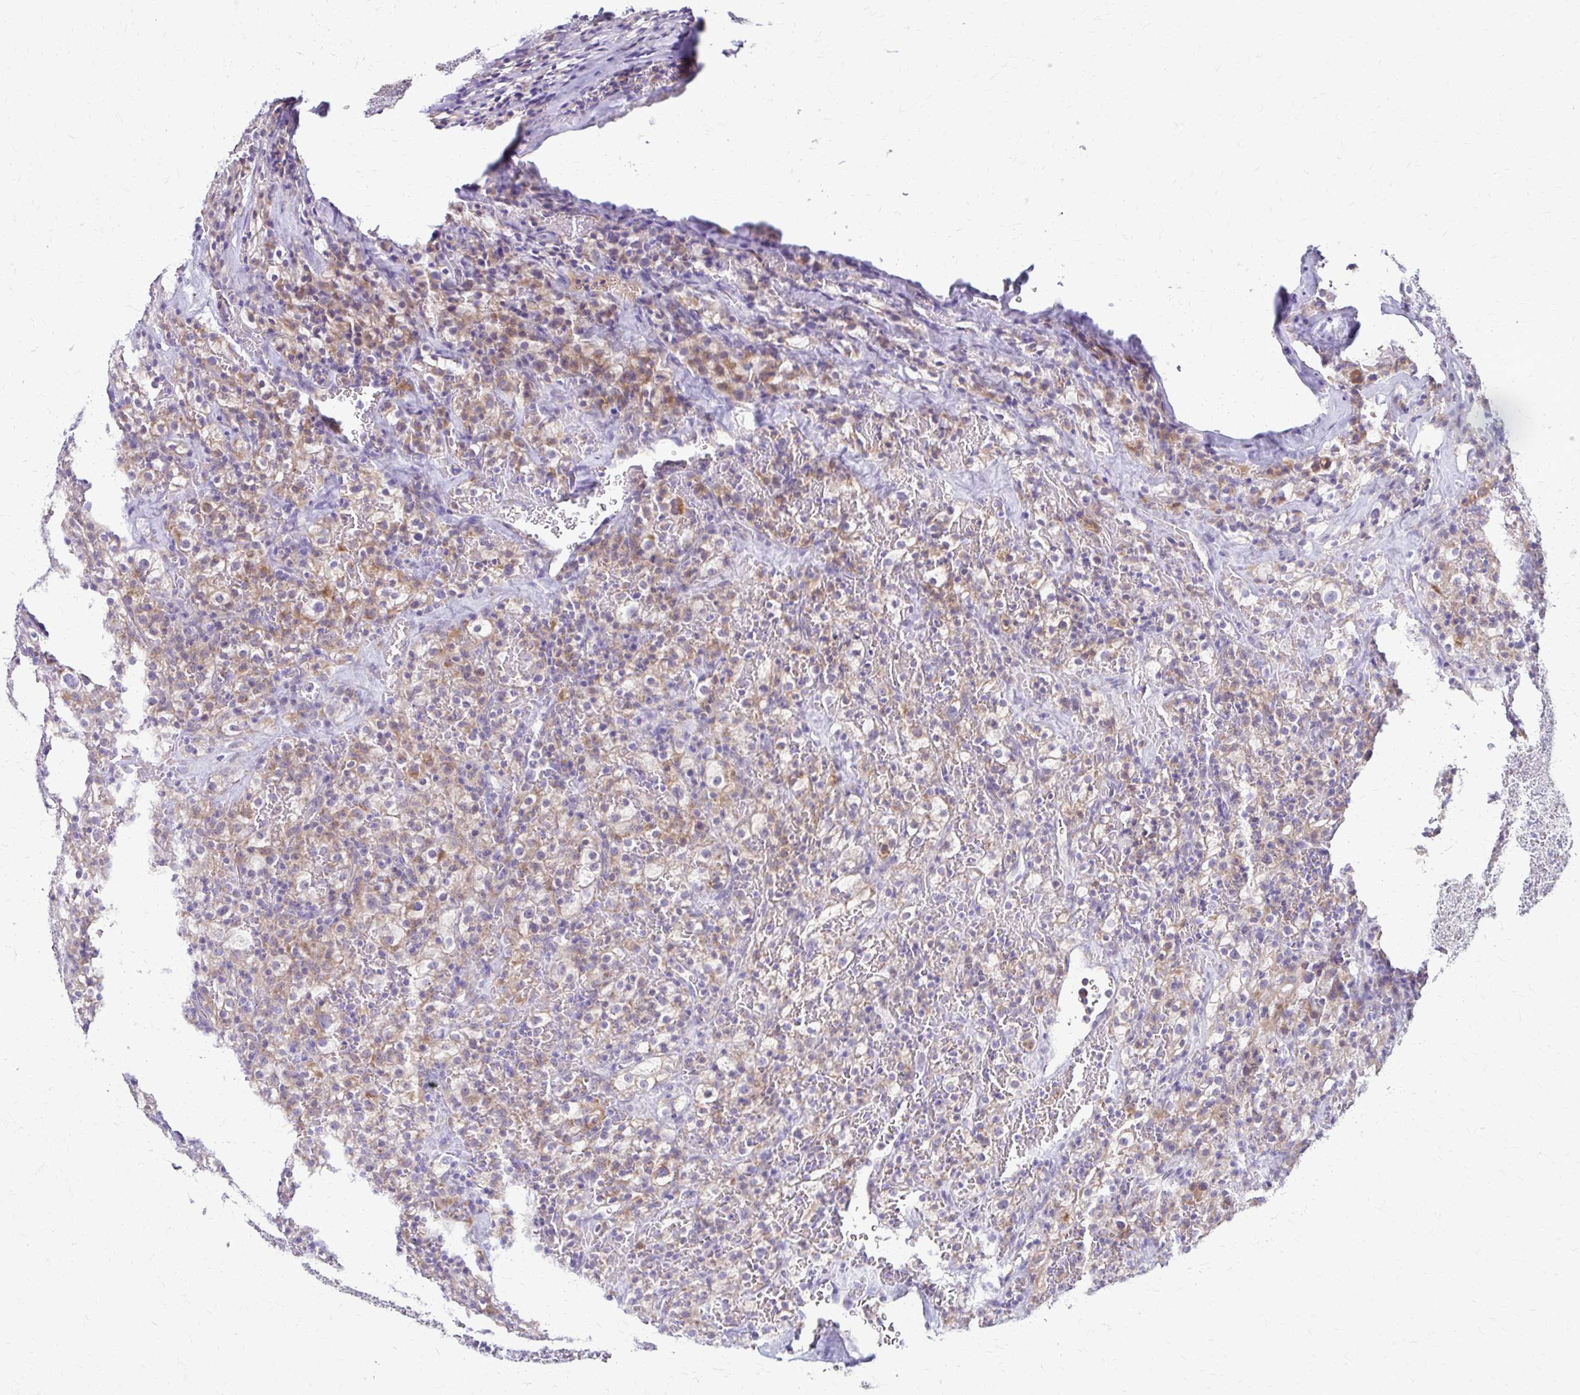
{"staining": {"intensity": "moderate", "quantity": "<25%", "location": "cytoplasmic/membranous"}, "tissue": "renal cancer", "cell_type": "Tumor cells", "image_type": "cancer", "snomed": [{"axis": "morphology", "description": "Adenocarcinoma, NOS"}, {"axis": "topography", "description": "Kidney"}], "caption": "Renal adenocarcinoma stained with DAB IHC shows low levels of moderate cytoplasmic/membranous staining in approximately <25% of tumor cells.", "gene": "SAMD13", "patient": {"sex": "female", "age": 74}}